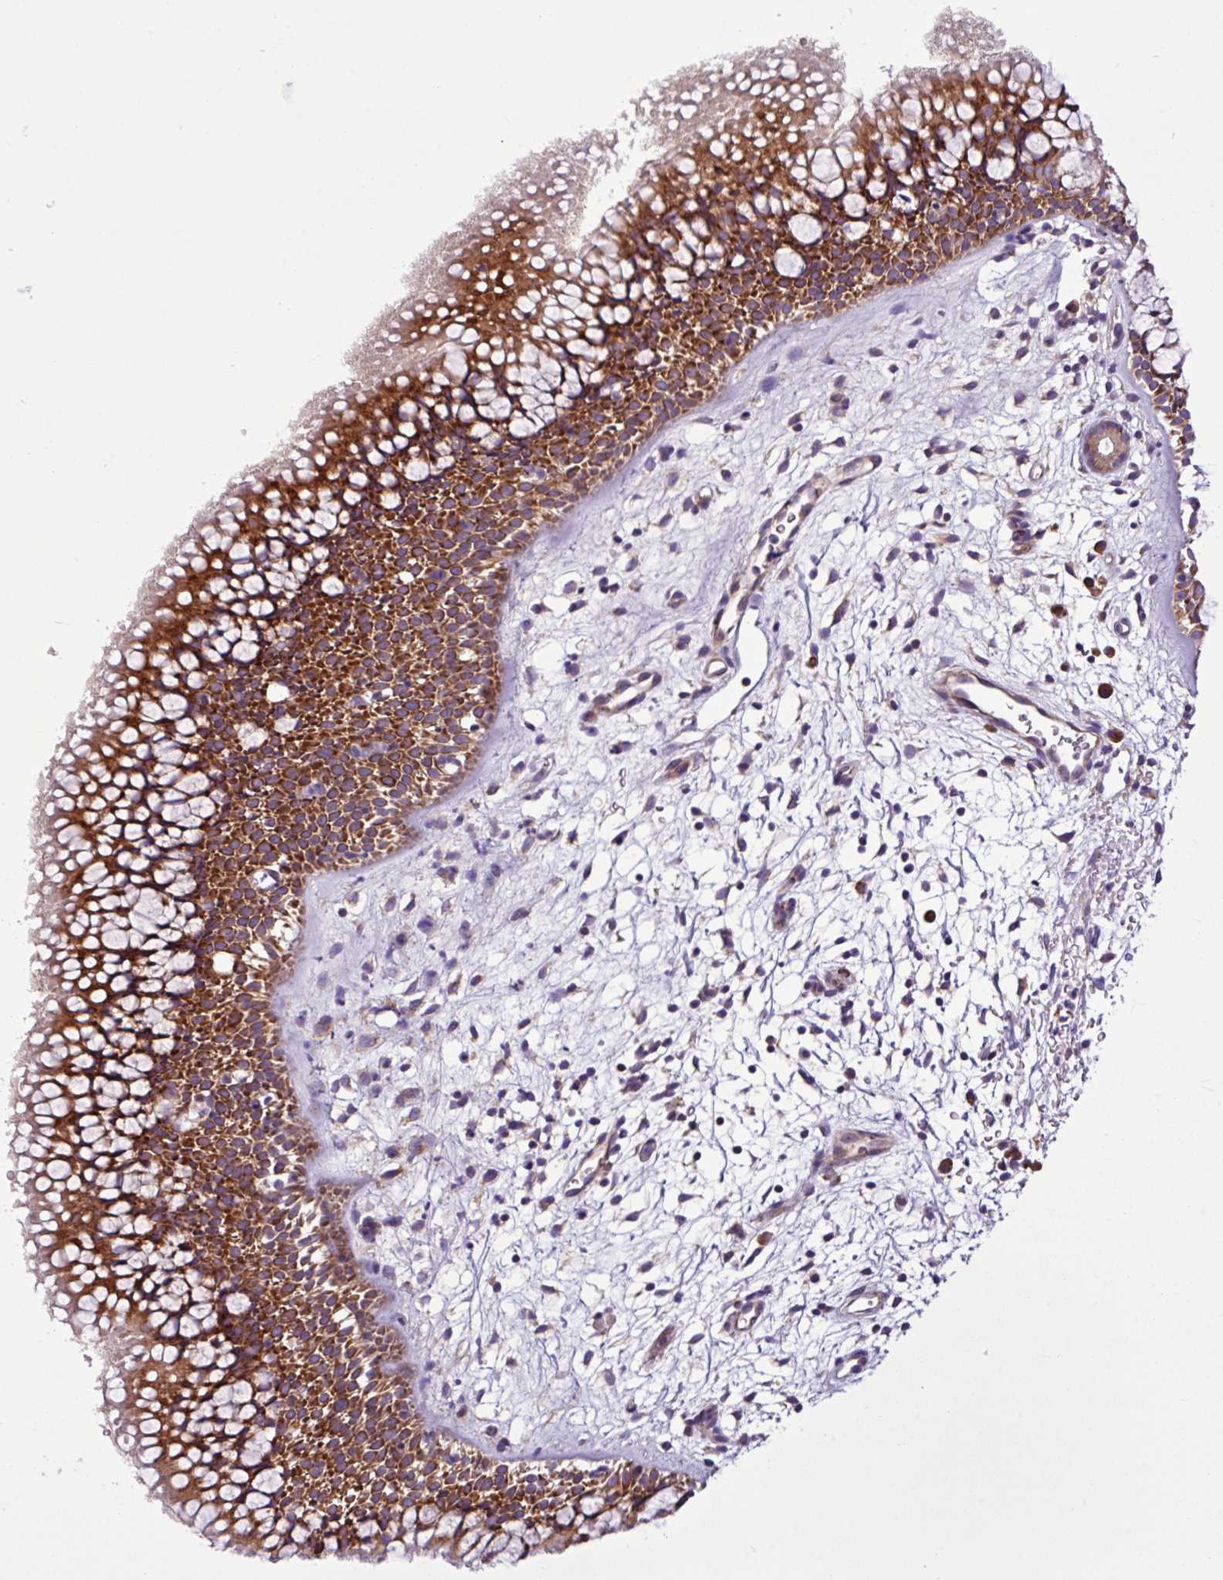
{"staining": {"intensity": "strong", "quantity": ">75%", "location": "cytoplasmic/membranous"}, "tissue": "nasopharynx", "cell_type": "Respiratory epithelial cells", "image_type": "normal", "snomed": [{"axis": "morphology", "description": "Normal tissue, NOS"}, {"axis": "topography", "description": "Nasopharynx"}], "caption": "Protein expression analysis of unremarkable human nasopharynx reveals strong cytoplasmic/membranous positivity in approximately >75% of respiratory epithelial cells. (Brightfield microscopy of DAB IHC at high magnification).", "gene": "MROH2A", "patient": {"sex": "male", "age": 65}}